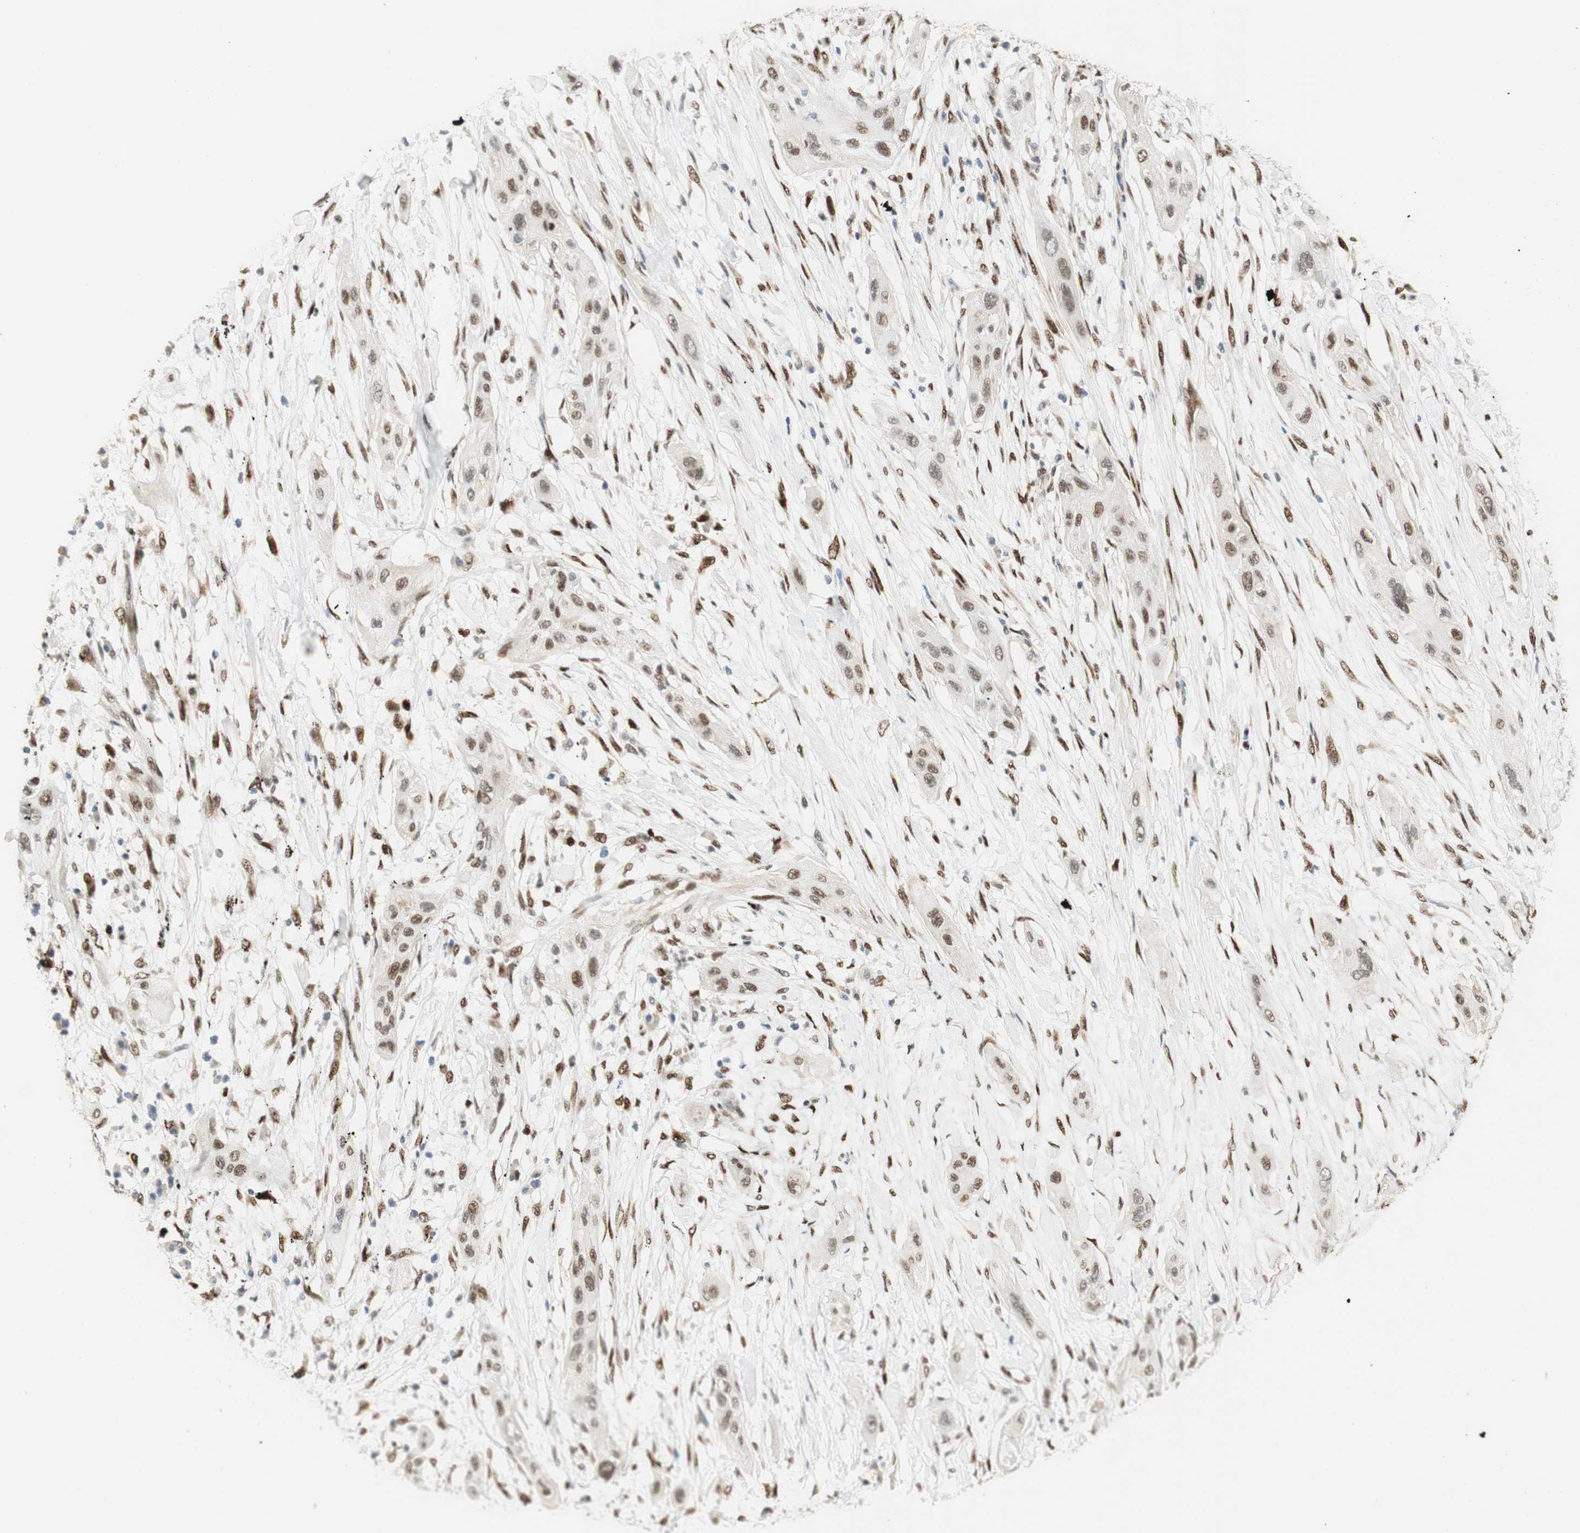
{"staining": {"intensity": "moderate", "quantity": ">75%", "location": "nuclear"}, "tissue": "lung cancer", "cell_type": "Tumor cells", "image_type": "cancer", "snomed": [{"axis": "morphology", "description": "Squamous cell carcinoma, NOS"}, {"axis": "topography", "description": "Lung"}], "caption": "Immunohistochemistry photomicrograph of neoplastic tissue: human lung squamous cell carcinoma stained using immunohistochemistry (IHC) demonstrates medium levels of moderate protein expression localized specifically in the nuclear of tumor cells, appearing as a nuclear brown color.", "gene": "FOXP1", "patient": {"sex": "female", "age": 47}}